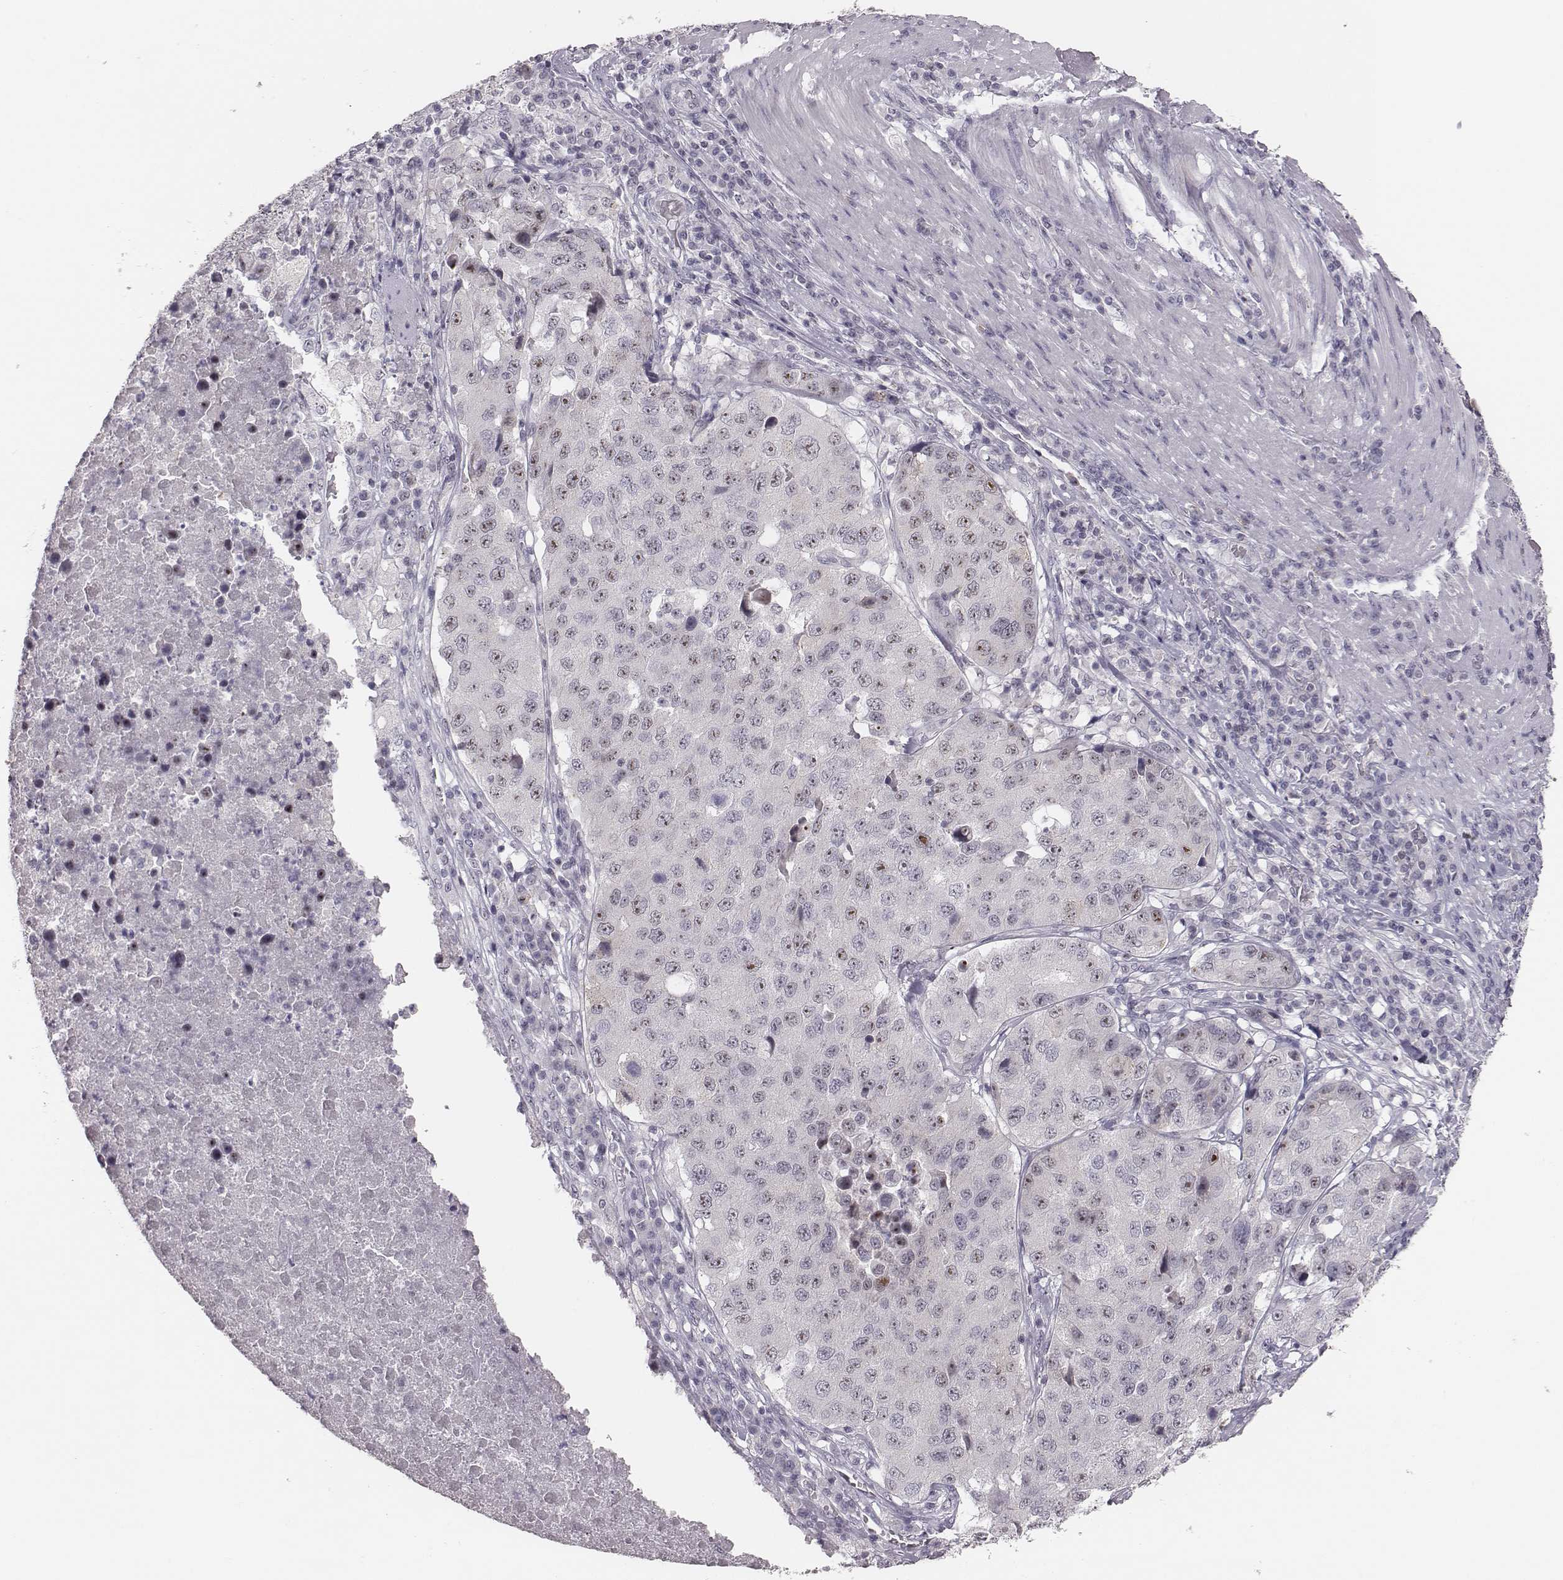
{"staining": {"intensity": "negative", "quantity": "none", "location": "none"}, "tissue": "stomach cancer", "cell_type": "Tumor cells", "image_type": "cancer", "snomed": [{"axis": "morphology", "description": "Adenocarcinoma, NOS"}, {"axis": "topography", "description": "Stomach"}], "caption": "Immunohistochemical staining of stomach cancer reveals no significant positivity in tumor cells. (DAB immunohistochemistry with hematoxylin counter stain).", "gene": "NIFK", "patient": {"sex": "male", "age": 71}}